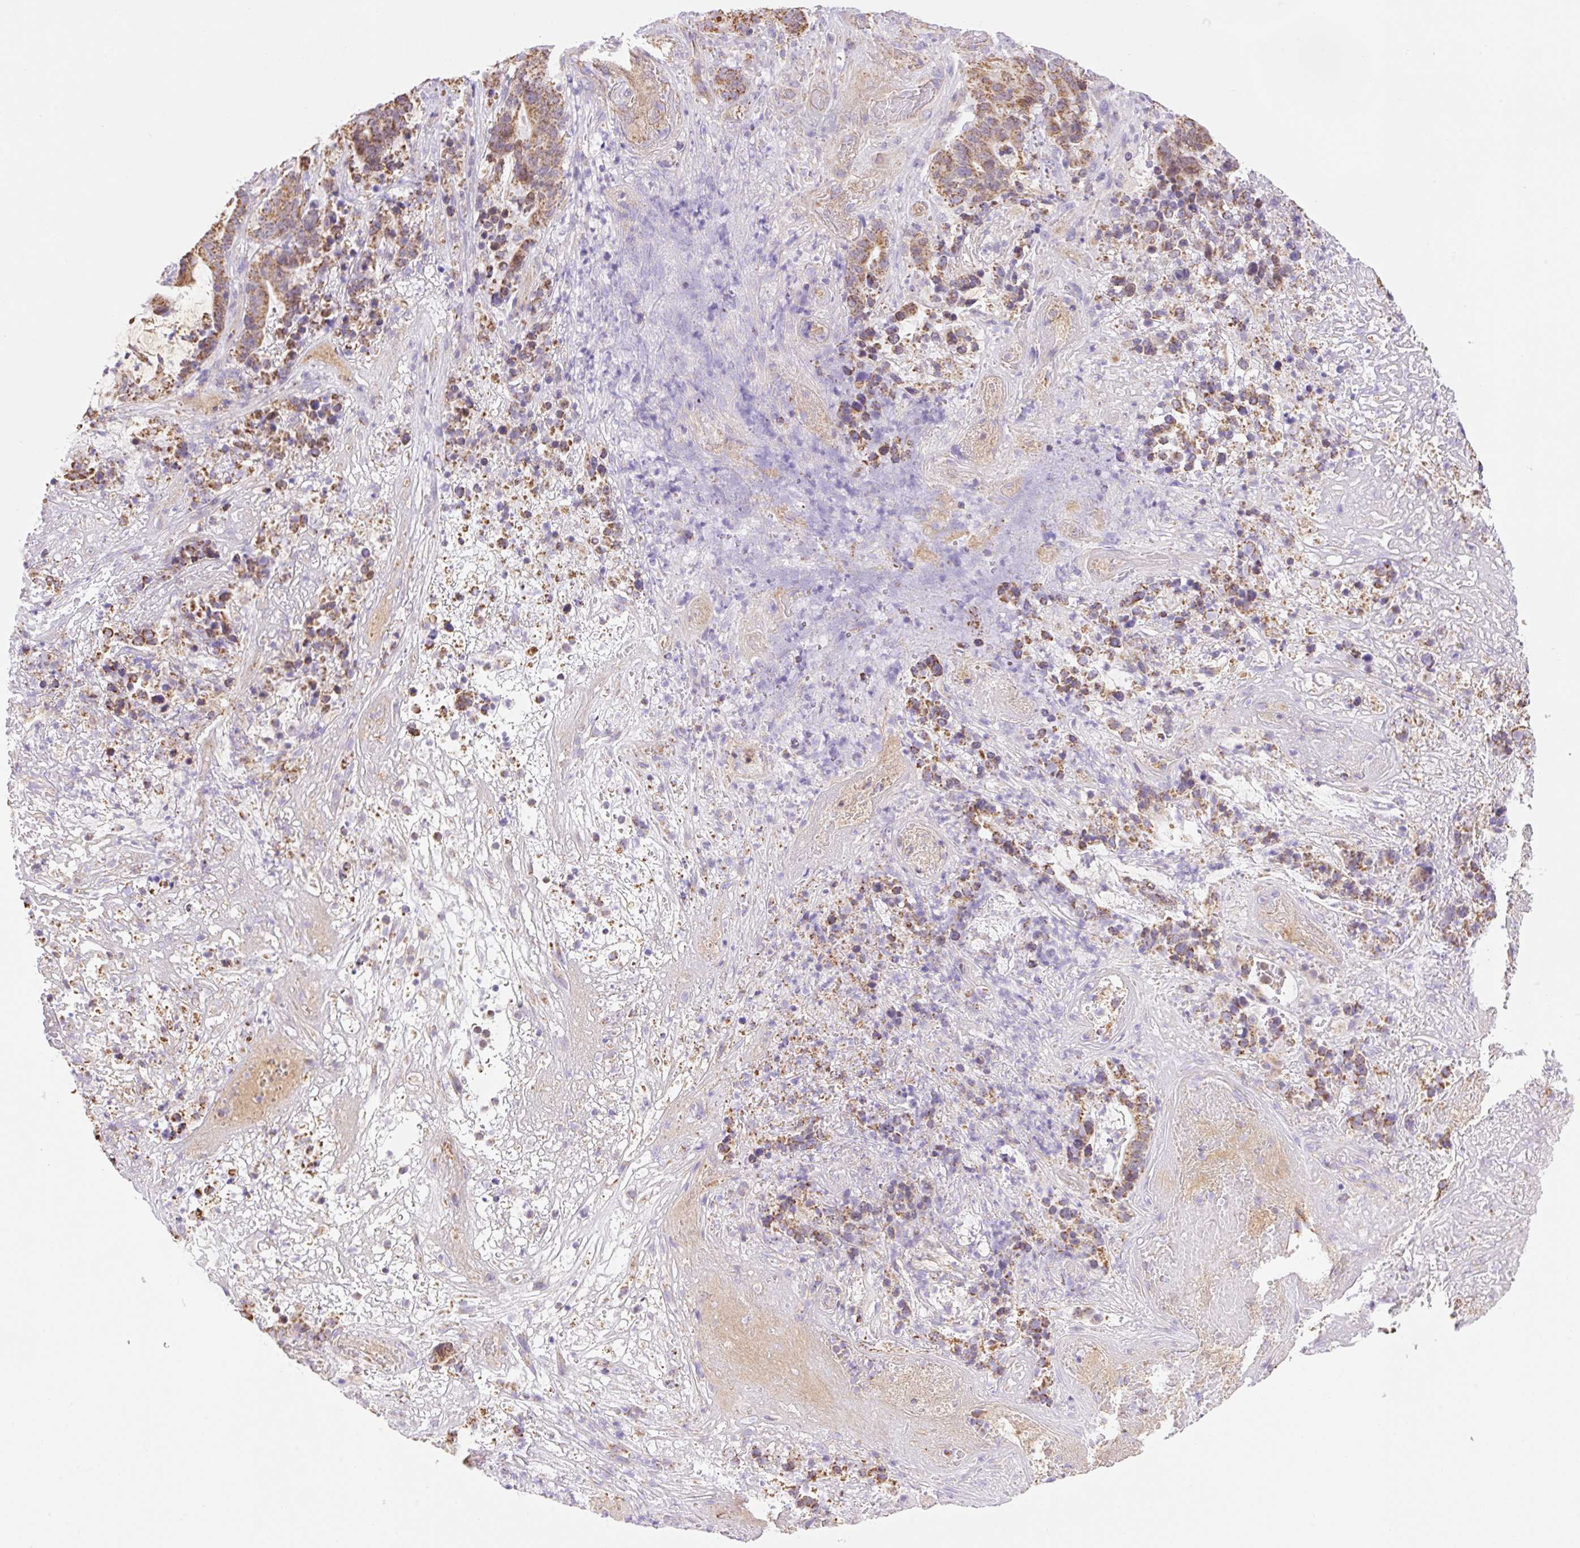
{"staining": {"intensity": "moderate", "quantity": "25%-75%", "location": "cytoplasmic/membranous"}, "tissue": "stomach cancer", "cell_type": "Tumor cells", "image_type": "cancer", "snomed": [{"axis": "morphology", "description": "Normal tissue, NOS"}, {"axis": "morphology", "description": "Adenocarcinoma, NOS"}, {"axis": "topography", "description": "Stomach"}], "caption": "Human stomach adenocarcinoma stained for a protein (brown) shows moderate cytoplasmic/membranous positive positivity in about 25%-75% of tumor cells.", "gene": "ESAM", "patient": {"sex": "female", "age": 64}}